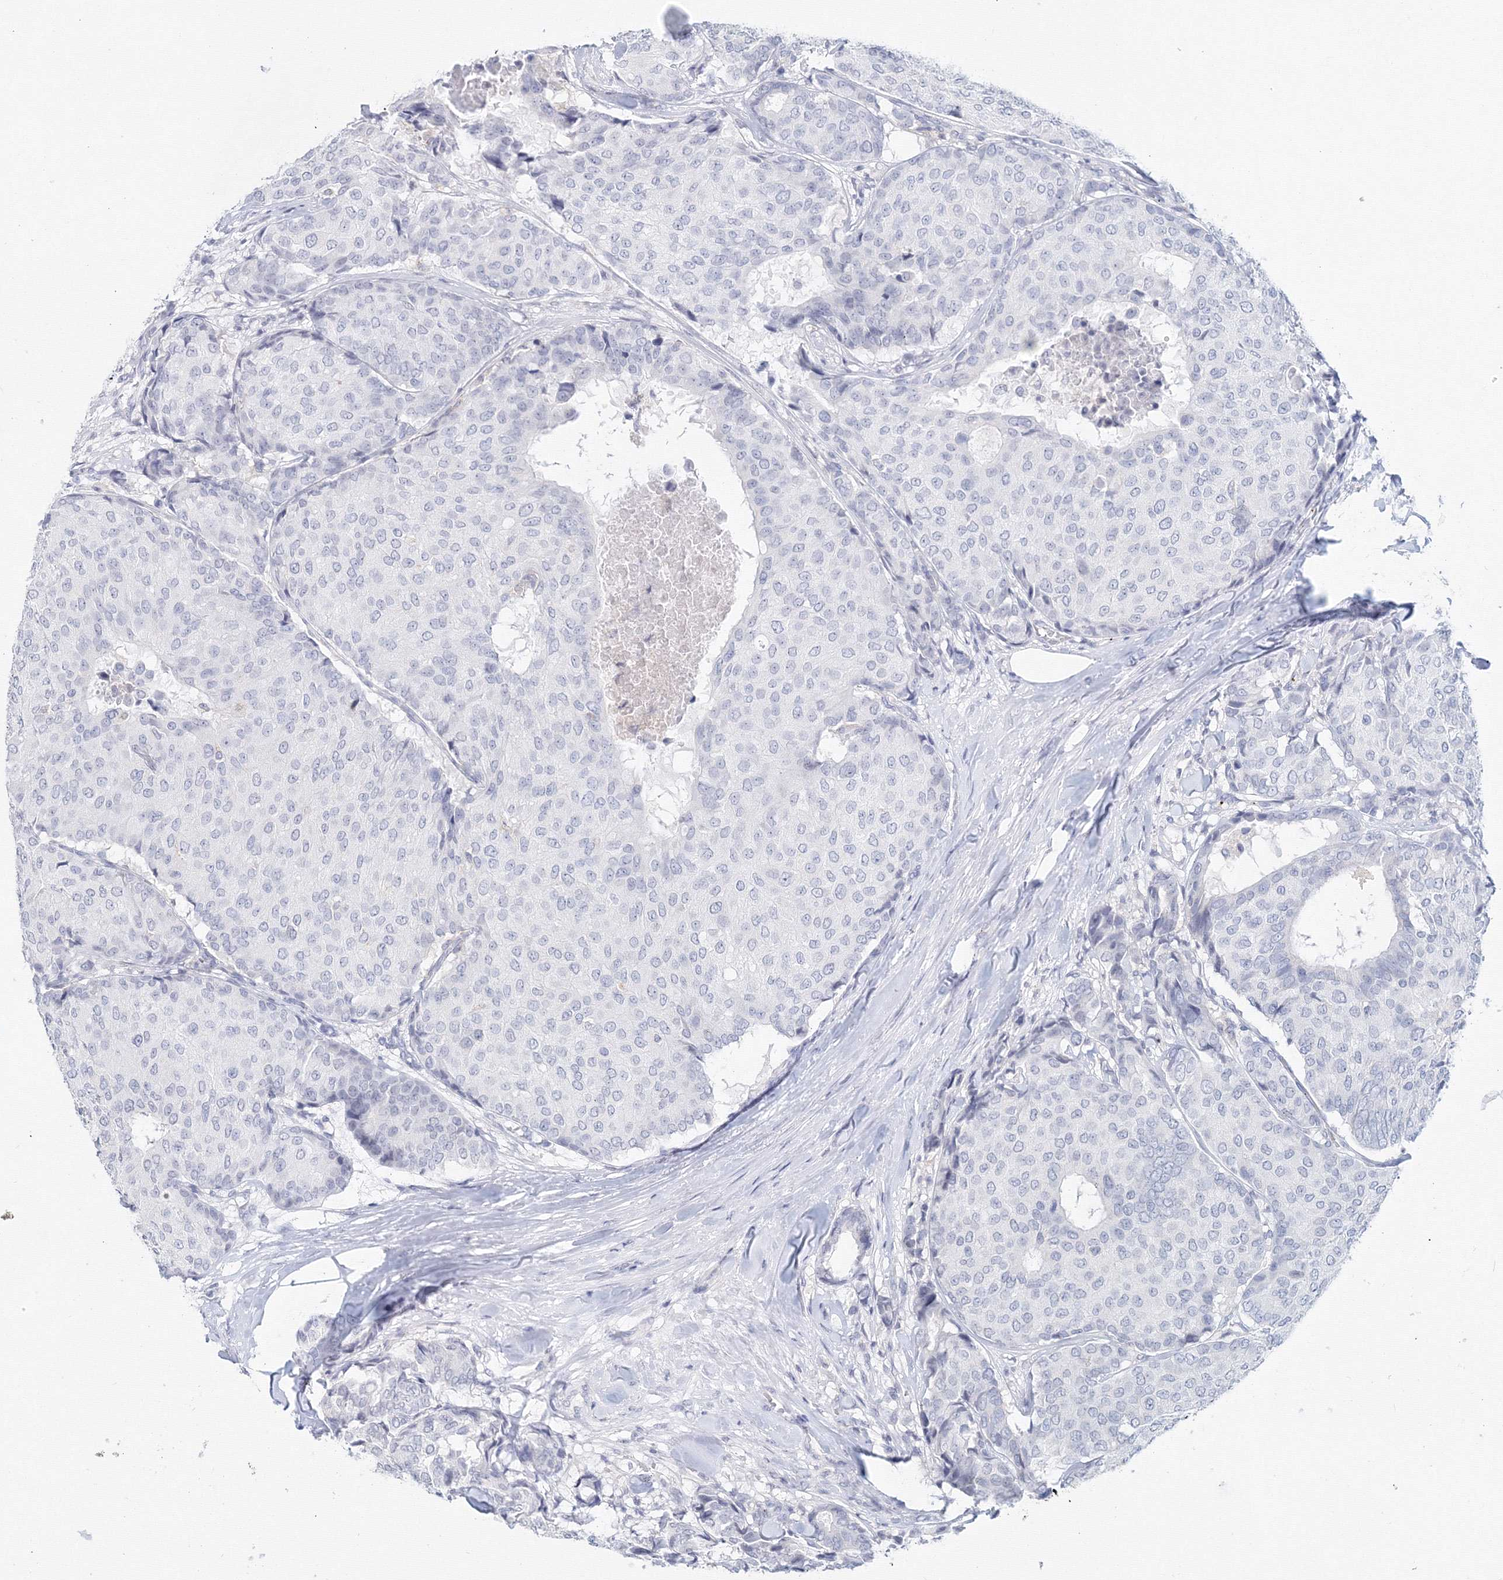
{"staining": {"intensity": "negative", "quantity": "none", "location": "none"}, "tissue": "breast cancer", "cell_type": "Tumor cells", "image_type": "cancer", "snomed": [{"axis": "morphology", "description": "Duct carcinoma"}, {"axis": "topography", "description": "Breast"}], "caption": "IHC of breast invasive ductal carcinoma exhibits no expression in tumor cells.", "gene": "SLC7A7", "patient": {"sex": "female", "age": 75}}